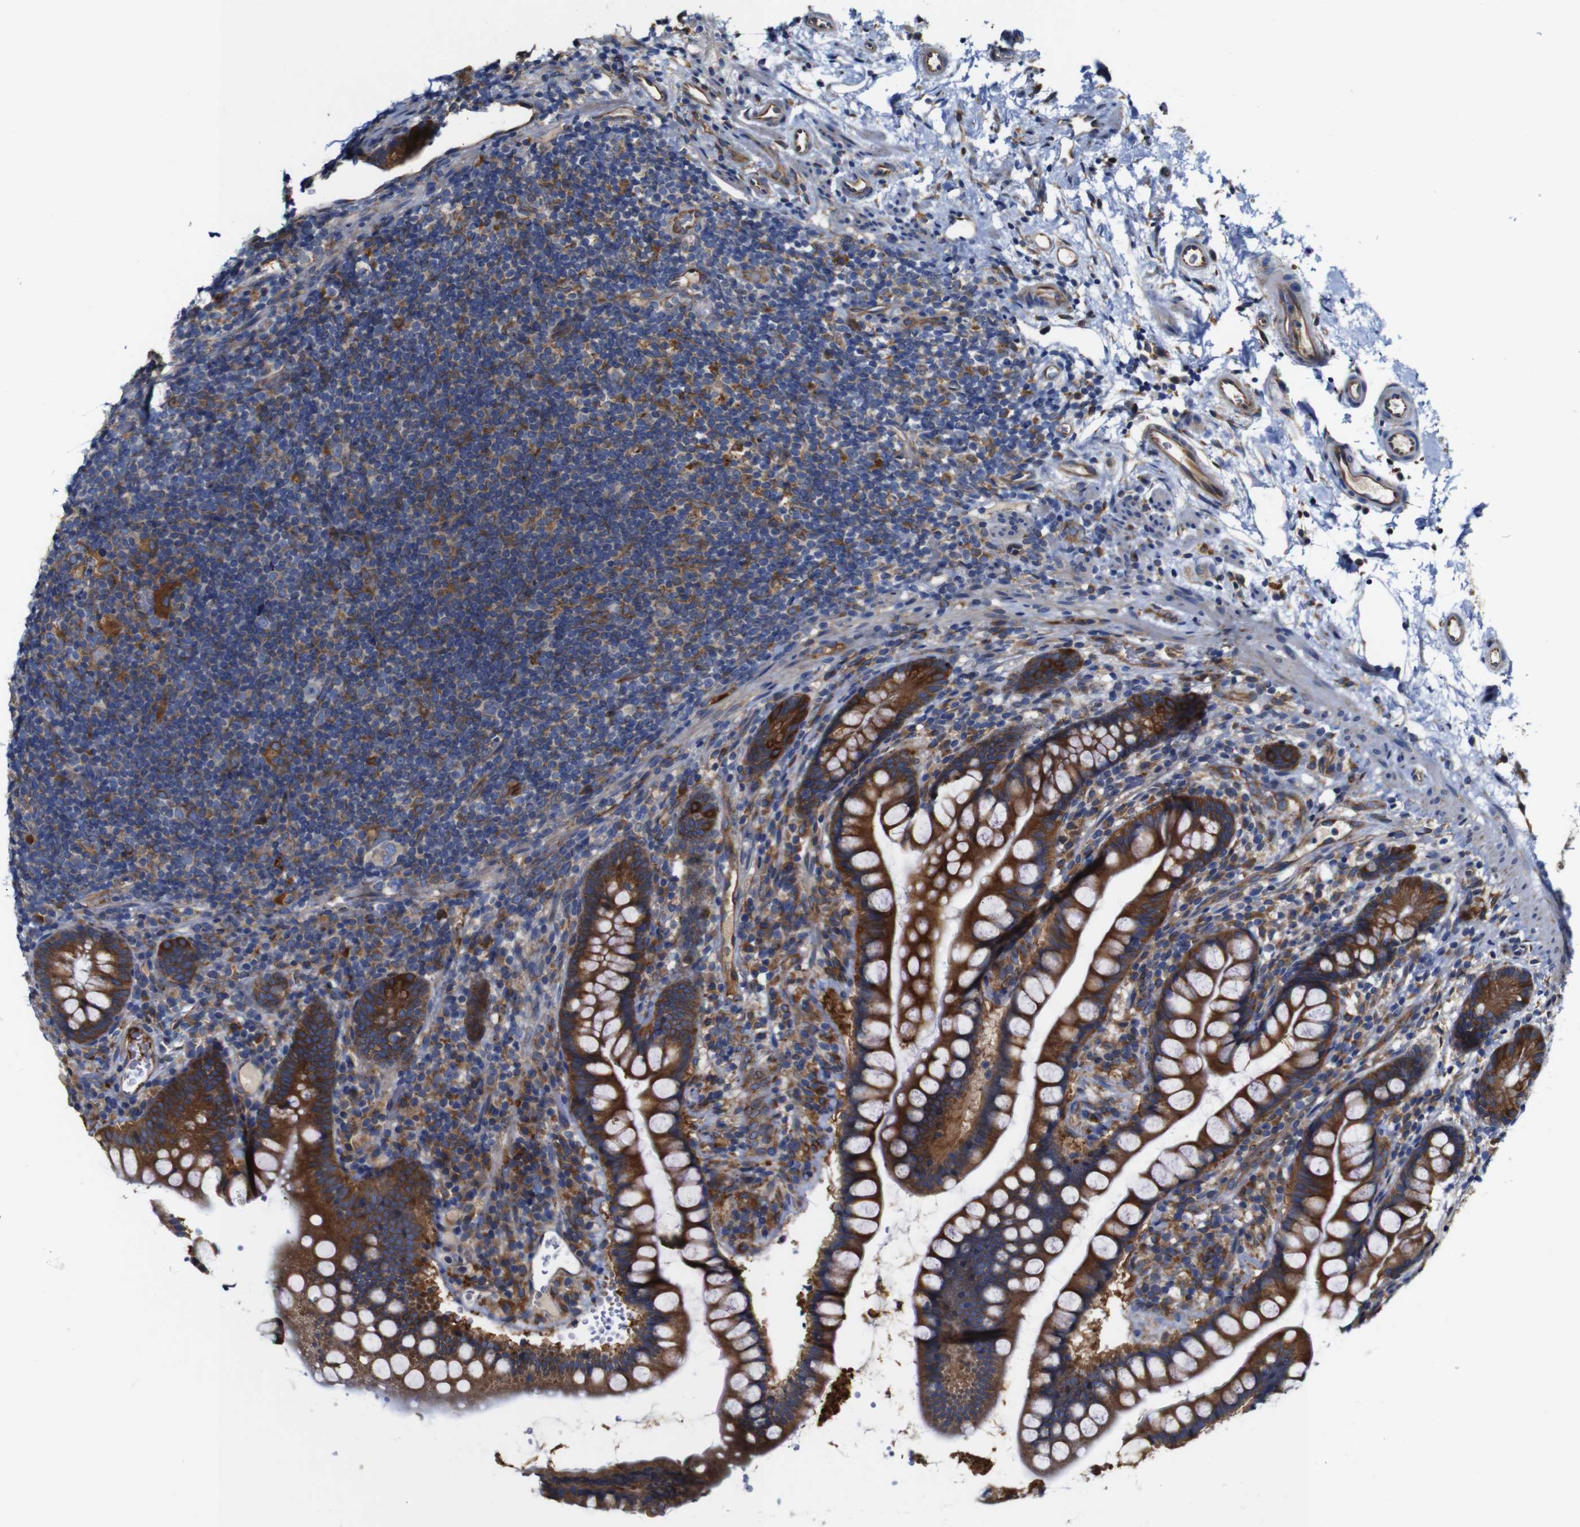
{"staining": {"intensity": "strong", "quantity": ">75%", "location": "cytoplasmic/membranous"}, "tissue": "small intestine", "cell_type": "Glandular cells", "image_type": "normal", "snomed": [{"axis": "morphology", "description": "Normal tissue, NOS"}, {"axis": "topography", "description": "Small intestine"}], "caption": "An image of small intestine stained for a protein displays strong cytoplasmic/membranous brown staining in glandular cells. (DAB IHC, brown staining for protein, blue staining for nuclei).", "gene": "CLCC1", "patient": {"sex": "female", "age": 84}}